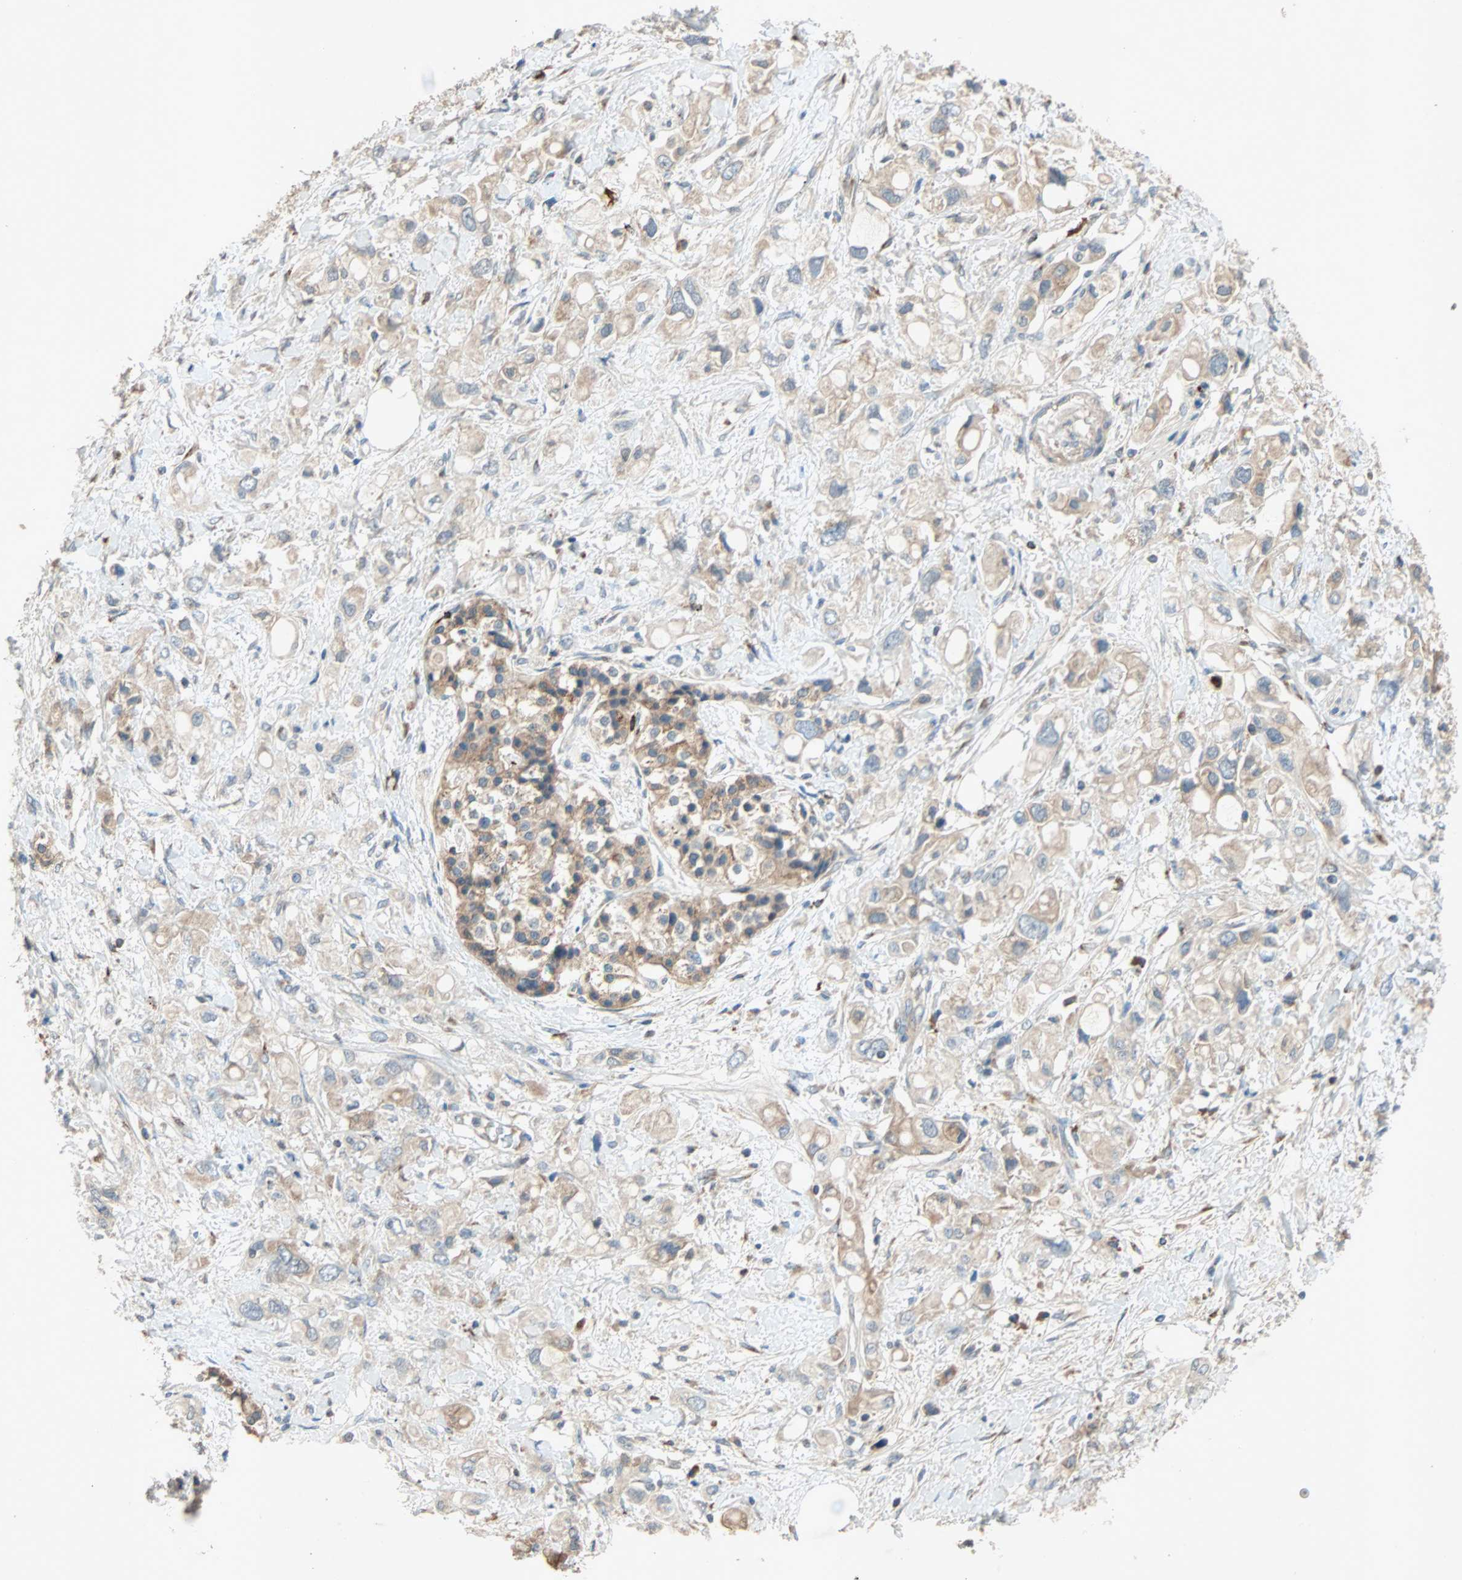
{"staining": {"intensity": "weak", "quantity": ">75%", "location": "cytoplasmic/membranous"}, "tissue": "pancreatic cancer", "cell_type": "Tumor cells", "image_type": "cancer", "snomed": [{"axis": "morphology", "description": "Adenocarcinoma, NOS"}, {"axis": "topography", "description": "Pancreas"}], "caption": "Pancreatic adenocarcinoma tissue exhibits weak cytoplasmic/membranous expression in about >75% of tumor cells, visualized by immunohistochemistry. The protein of interest is stained brown, and the nuclei are stained in blue (DAB (3,3'-diaminobenzidine) IHC with brightfield microscopy, high magnification).", "gene": "XYLT1", "patient": {"sex": "female", "age": 56}}